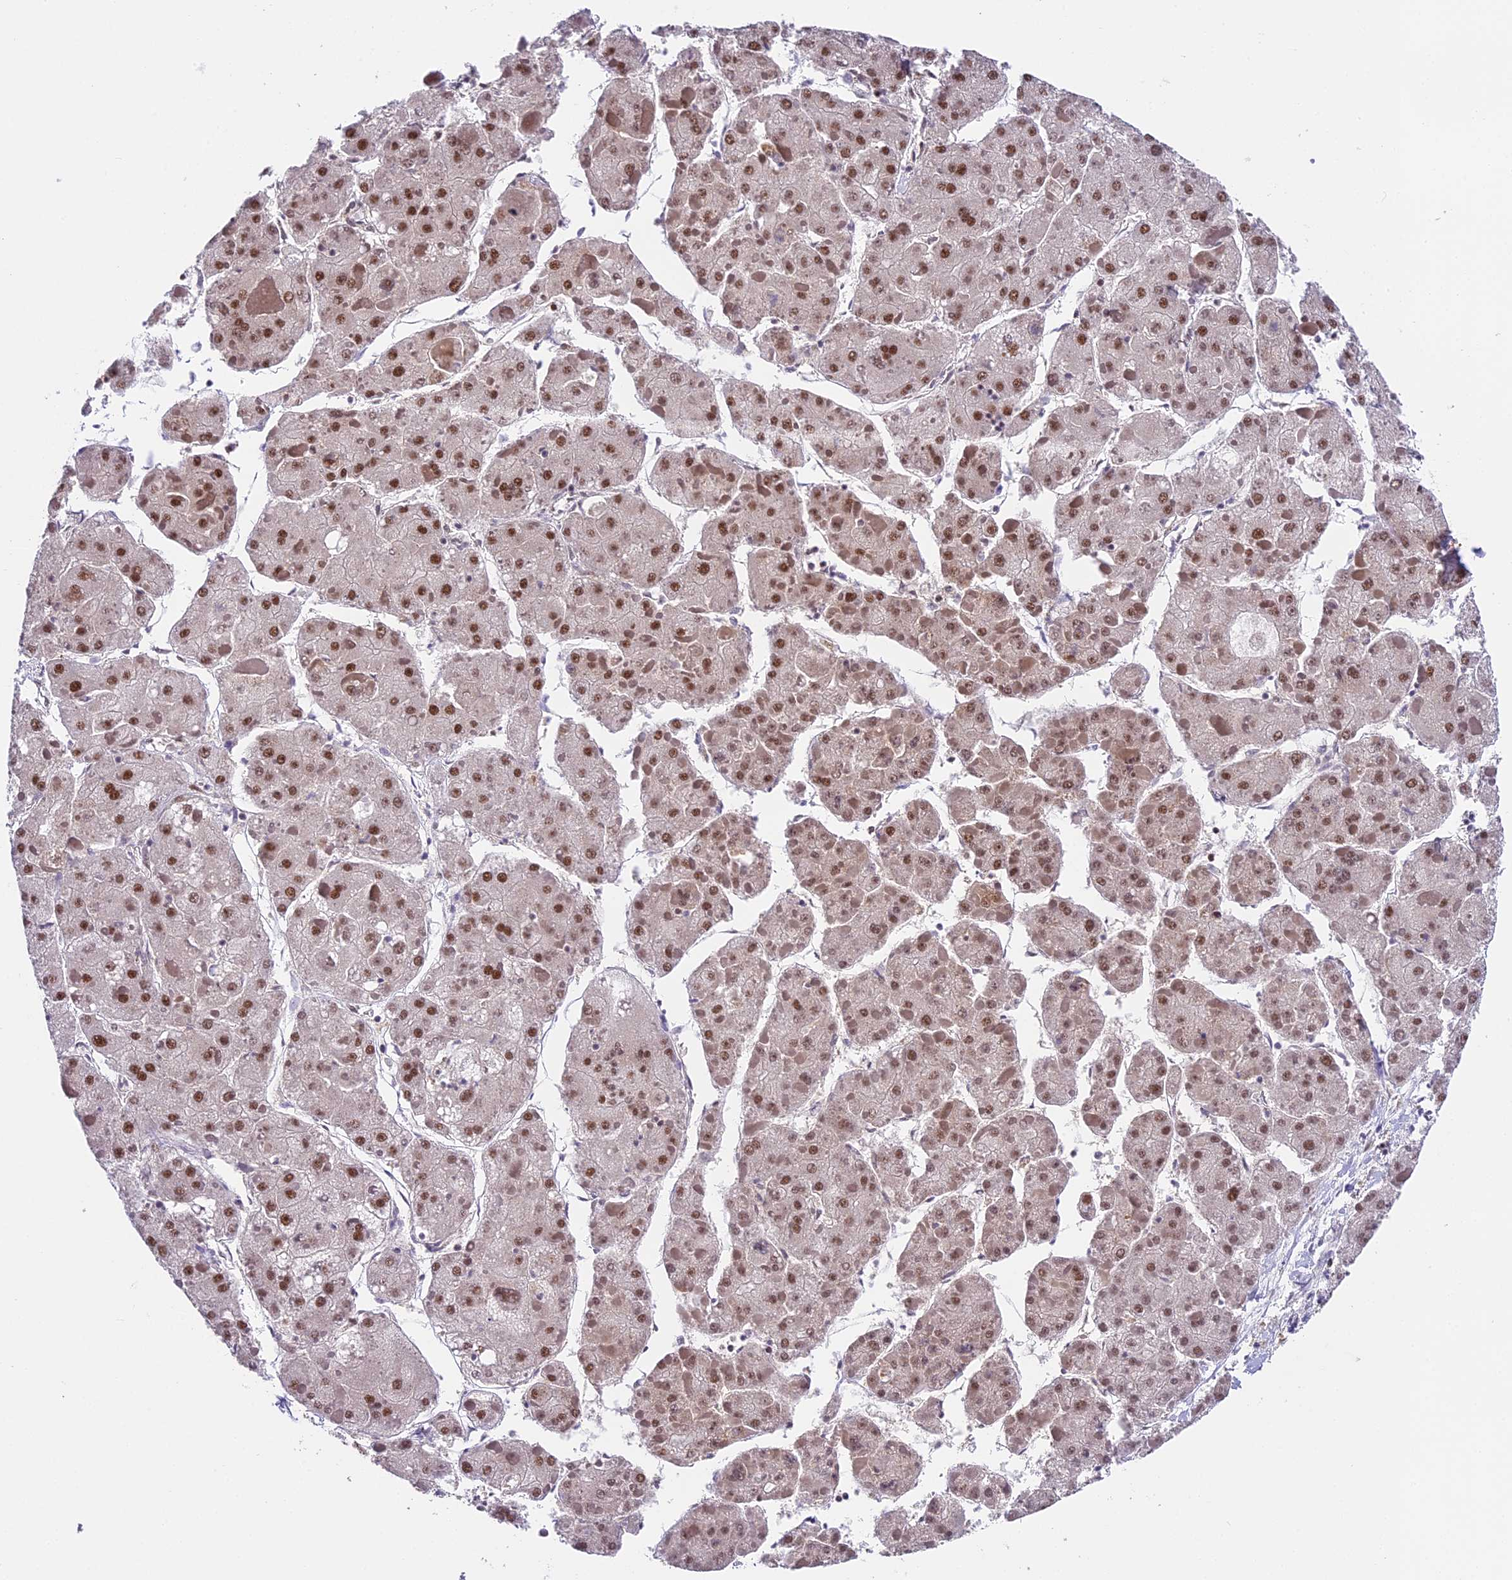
{"staining": {"intensity": "moderate", "quantity": ">75%", "location": "nuclear"}, "tissue": "liver cancer", "cell_type": "Tumor cells", "image_type": "cancer", "snomed": [{"axis": "morphology", "description": "Carcinoma, Hepatocellular, NOS"}, {"axis": "topography", "description": "Liver"}], "caption": "The image displays a brown stain indicating the presence of a protein in the nuclear of tumor cells in hepatocellular carcinoma (liver).", "gene": "RAMAC", "patient": {"sex": "female", "age": 73}}